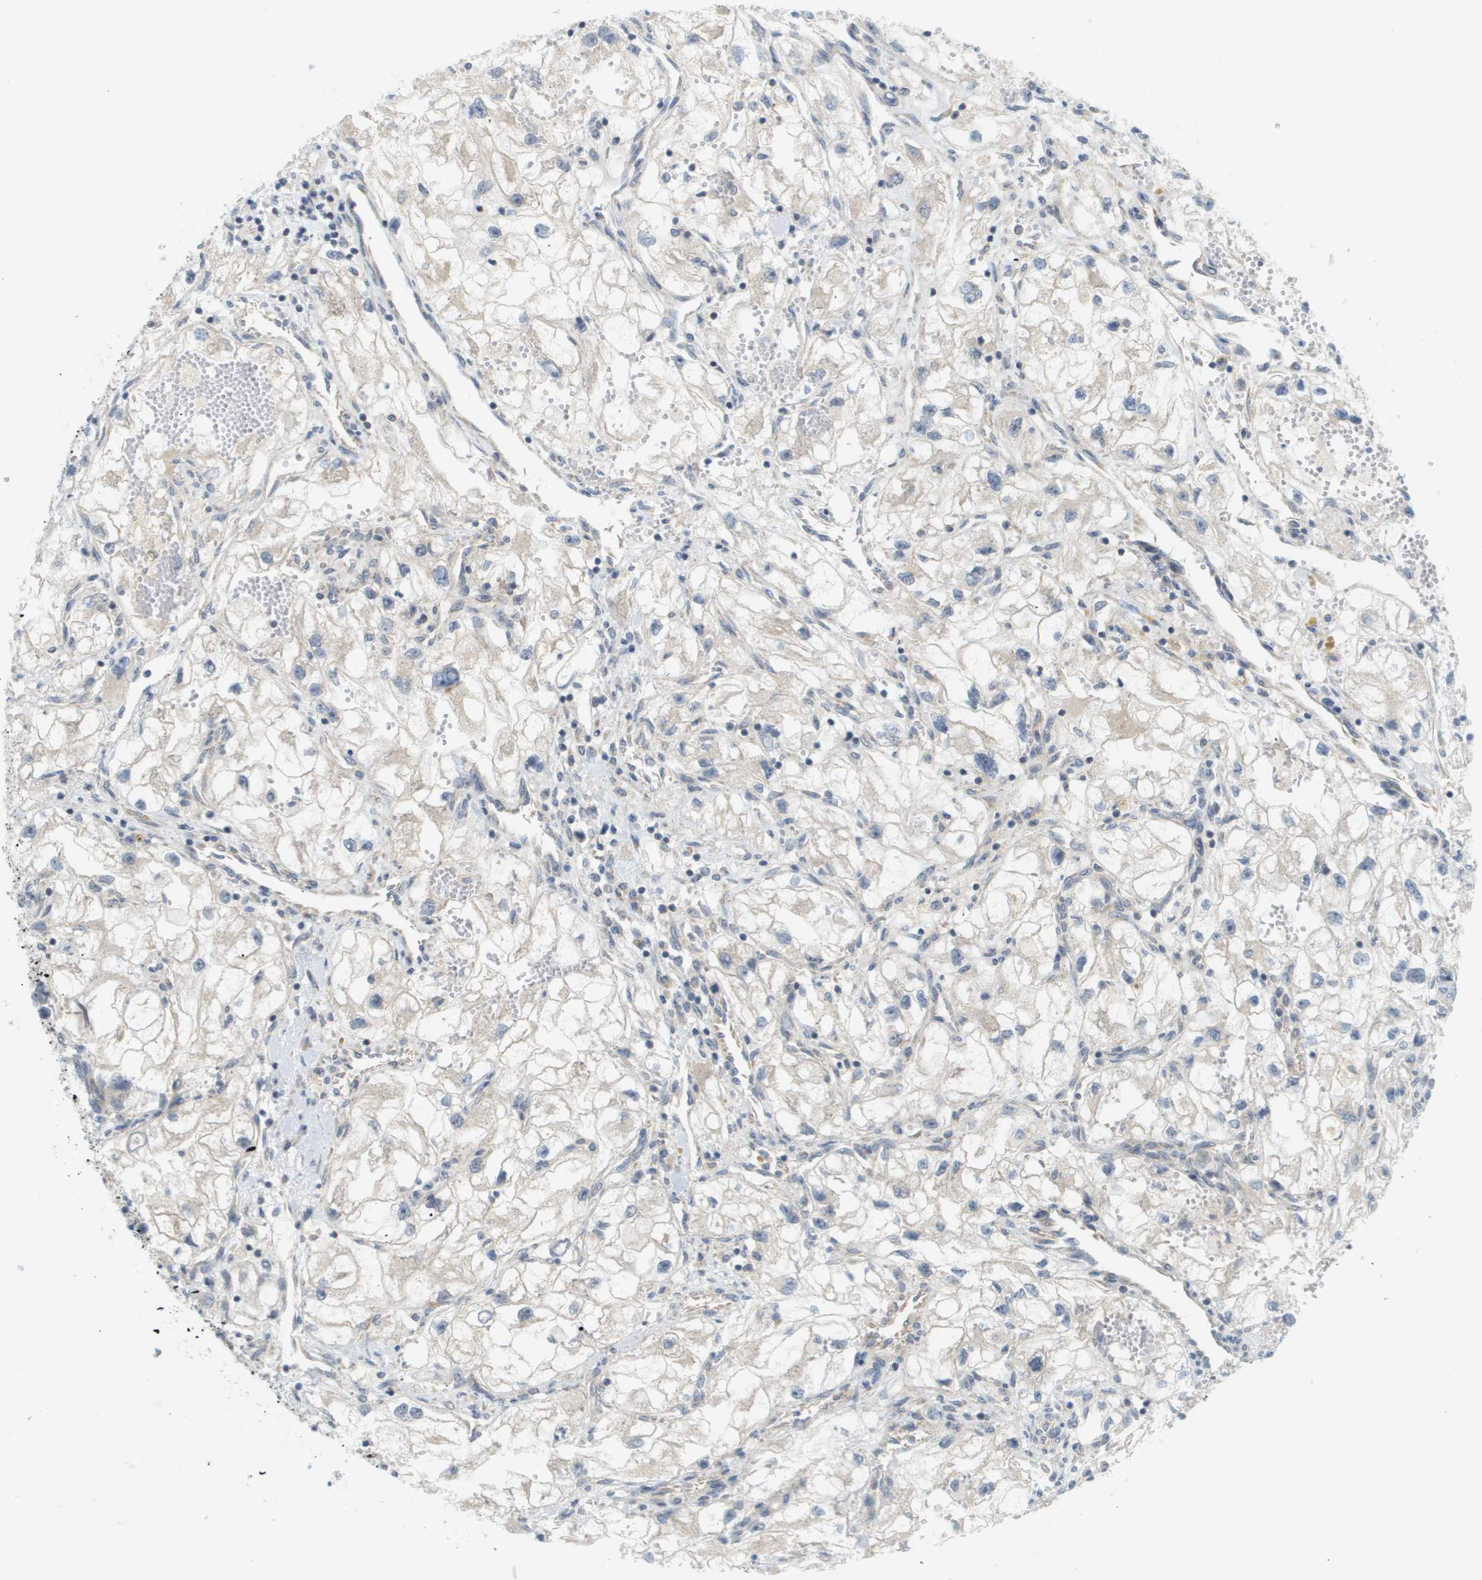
{"staining": {"intensity": "negative", "quantity": "none", "location": "none"}, "tissue": "renal cancer", "cell_type": "Tumor cells", "image_type": "cancer", "snomed": [{"axis": "morphology", "description": "Adenocarcinoma, NOS"}, {"axis": "topography", "description": "Kidney"}], "caption": "Human renal adenocarcinoma stained for a protein using immunohistochemistry (IHC) displays no positivity in tumor cells.", "gene": "PROC", "patient": {"sex": "female", "age": 70}}